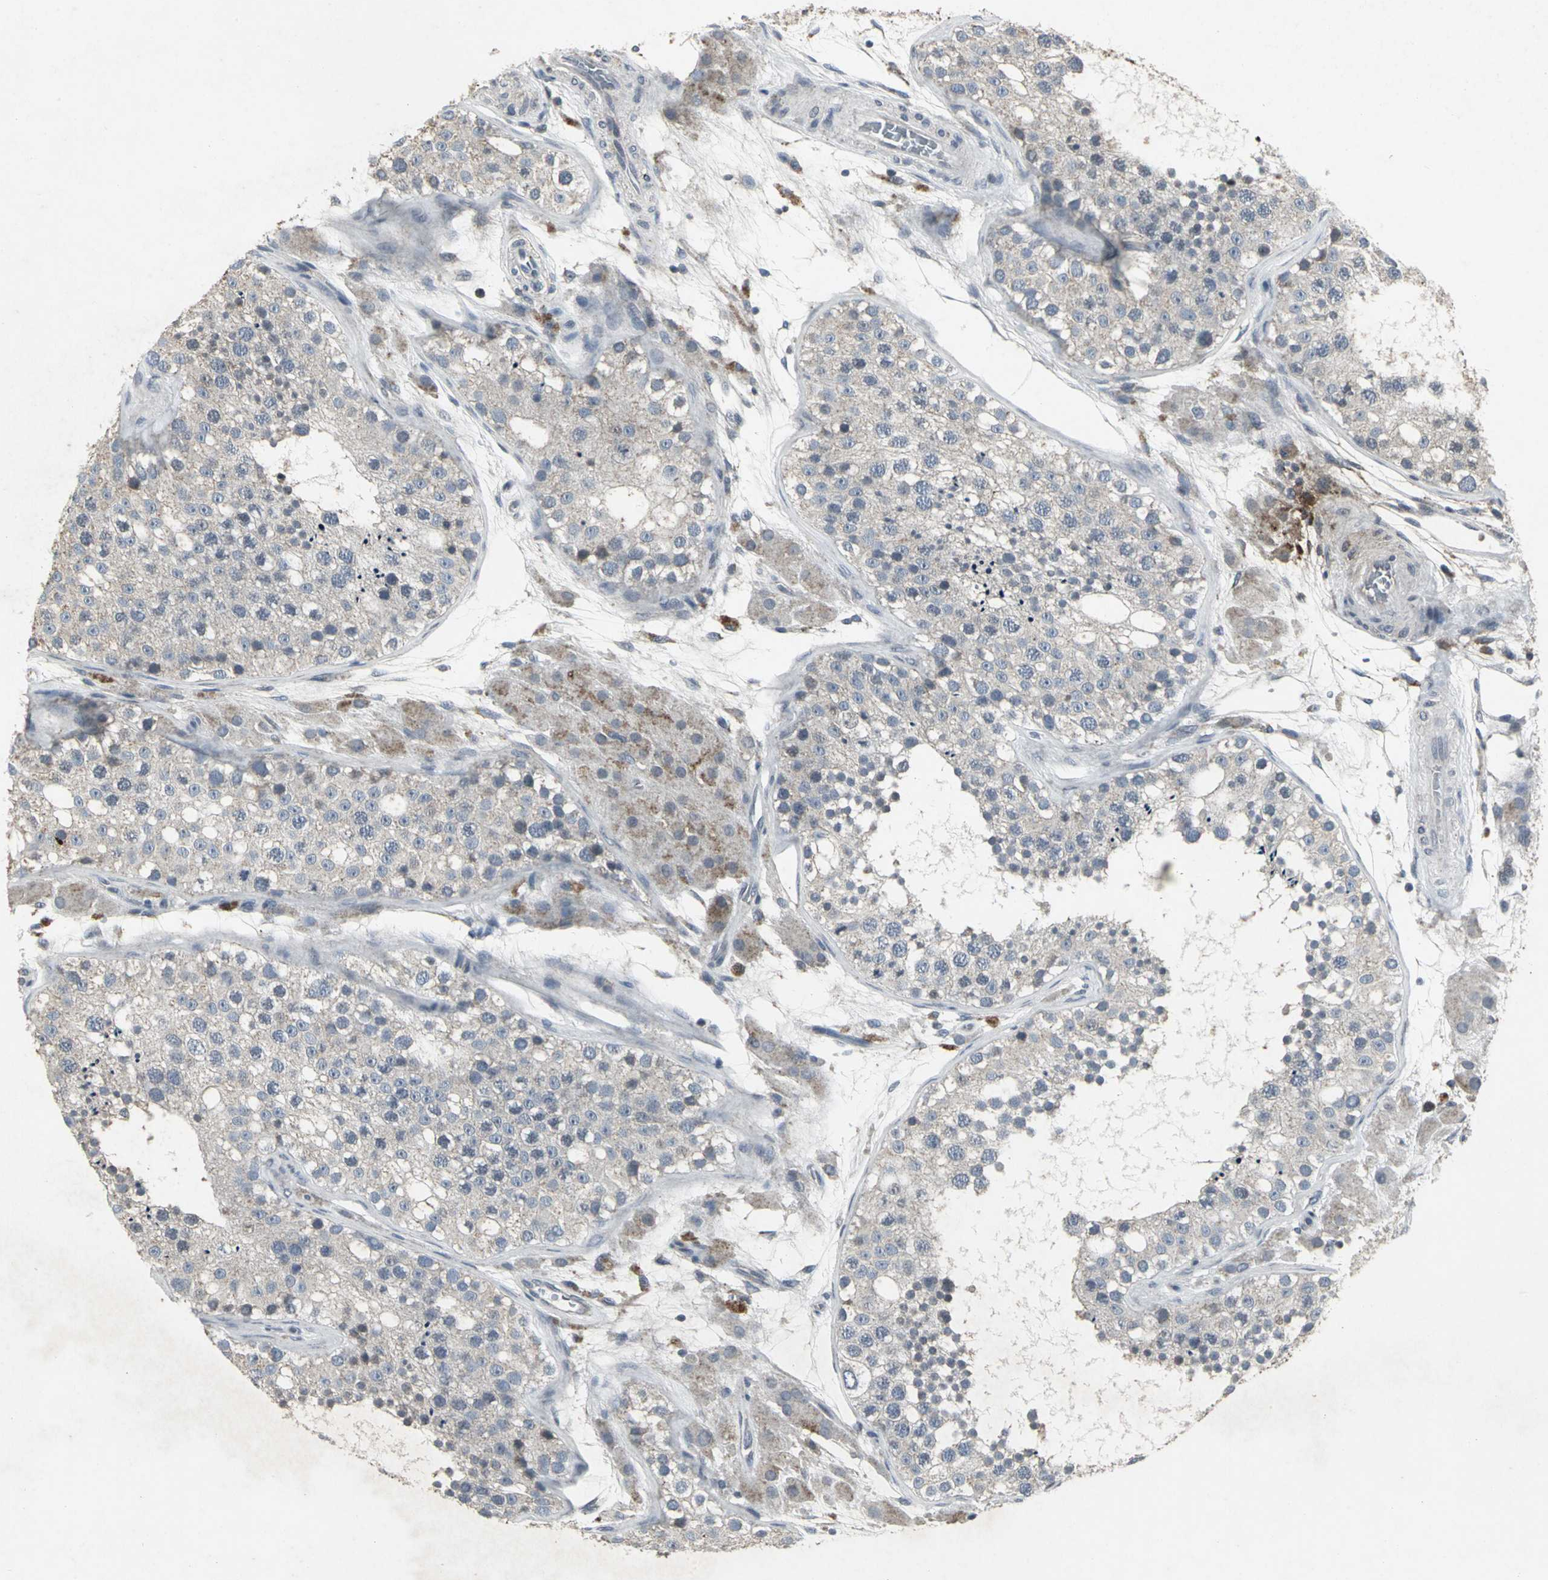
{"staining": {"intensity": "weak", "quantity": "25%-75%", "location": "cytoplasmic/membranous"}, "tissue": "testis", "cell_type": "Cells in seminiferous ducts", "image_type": "normal", "snomed": [{"axis": "morphology", "description": "Normal tissue, NOS"}, {"axis": "topography", "description": "Testis"}], "caption": "Cells in seminiferous ducts exhibit weak cytoplasmic/membranous expression in about 25%-75% of cells in benign testis.", "gene": "BMP4", "patient": {"sex": "male", "age": 26}}